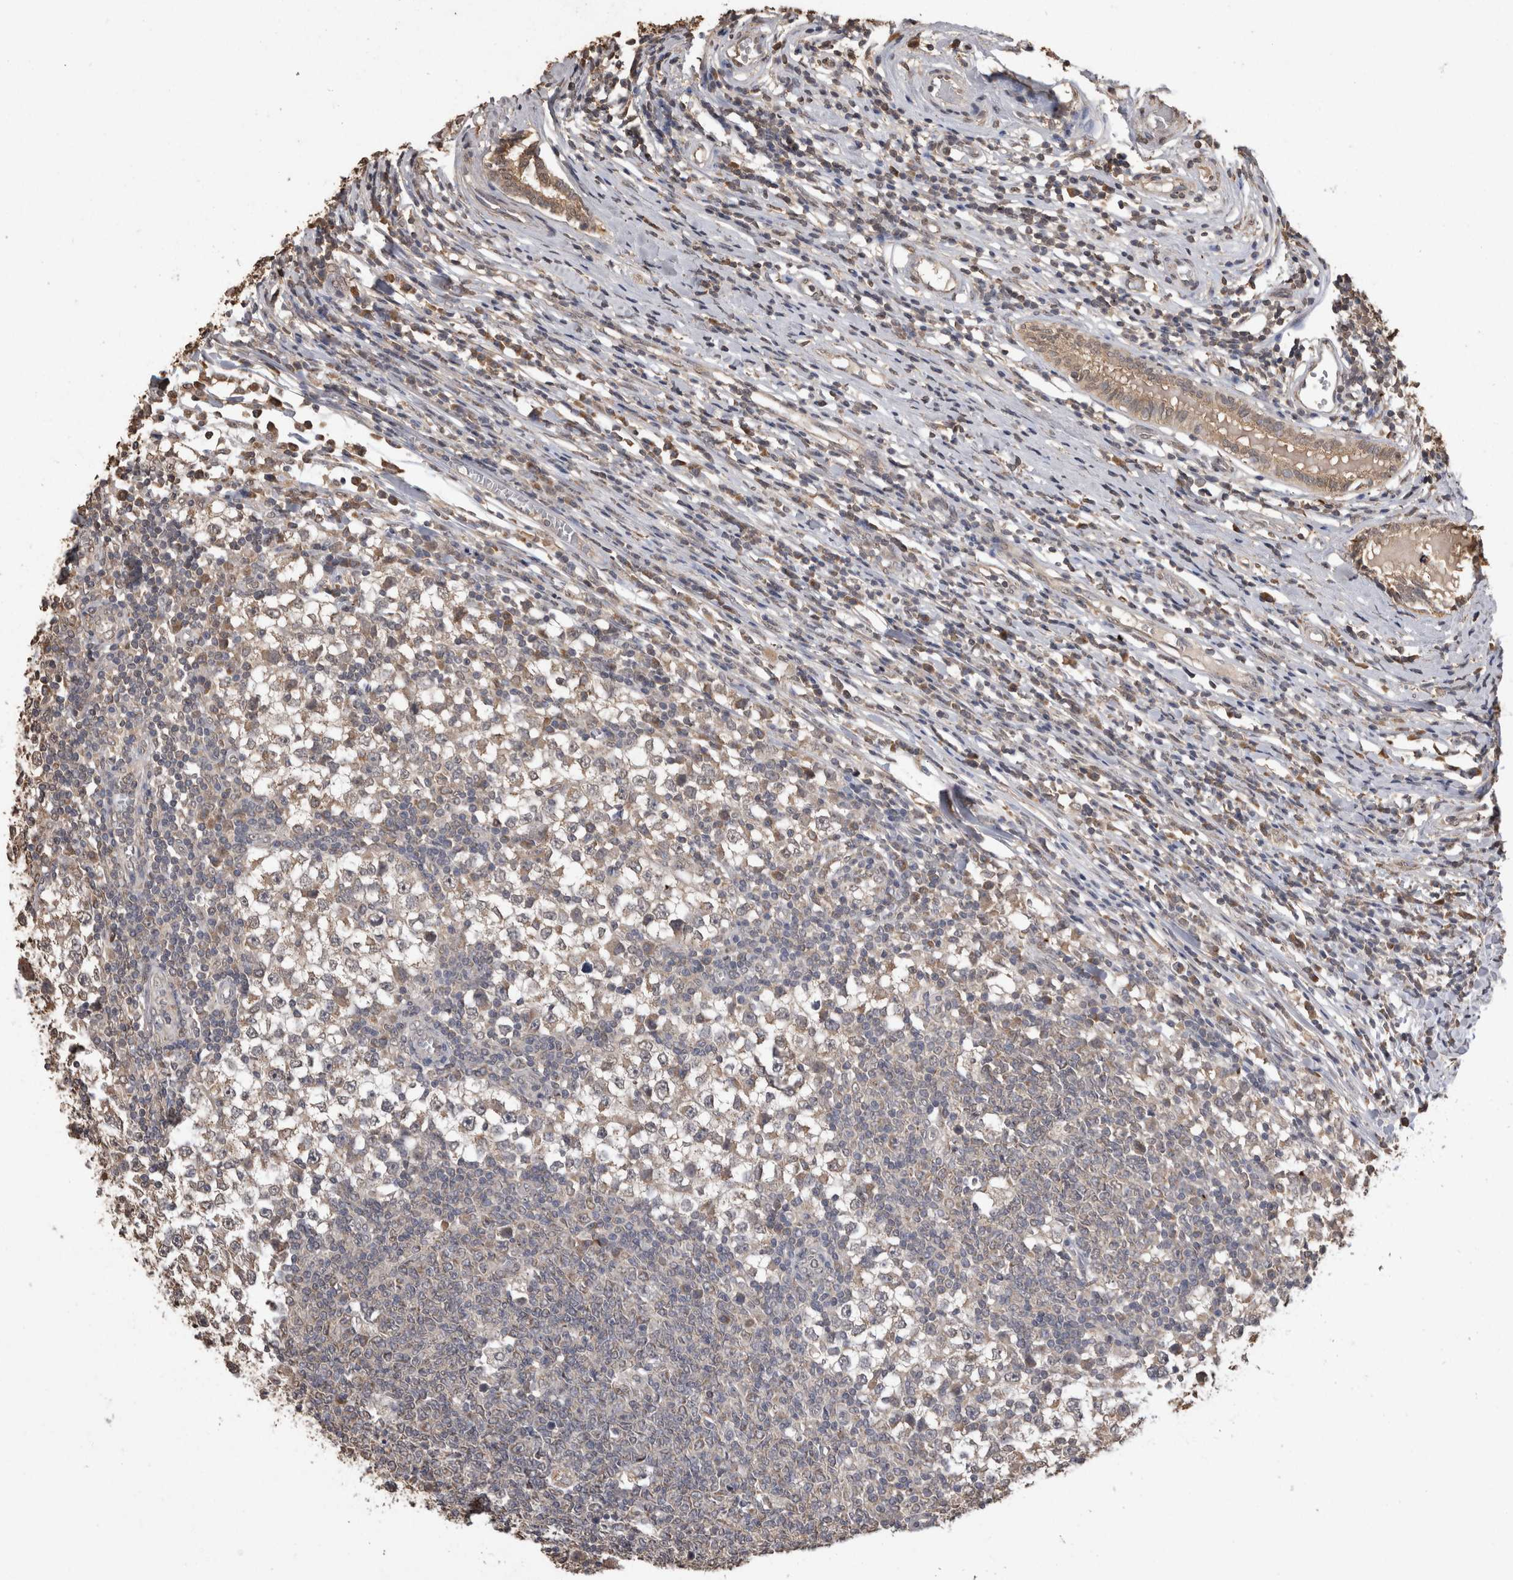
{"staining": {"intensity": "weak", "quantity": ">75%", "location": "cytoplasmic/membranous"}, "tissue": "testis cancer", "cell_type": "Tumor cells", "image_type": "cancer", "snomed": [{"axis": "morphology", "description": "Seminoma, NOS"}, {"axis": "topography", "description": "Testis"}], "caption": "Approximately >75% of tumor cells in testis cancer (seminoma) show weak cytoplasmic/membranous protein expression as visualized by brown immunohistochemical staining.", "gene": "SOCS5", "patient": {"sex": "male", "age": 65}}